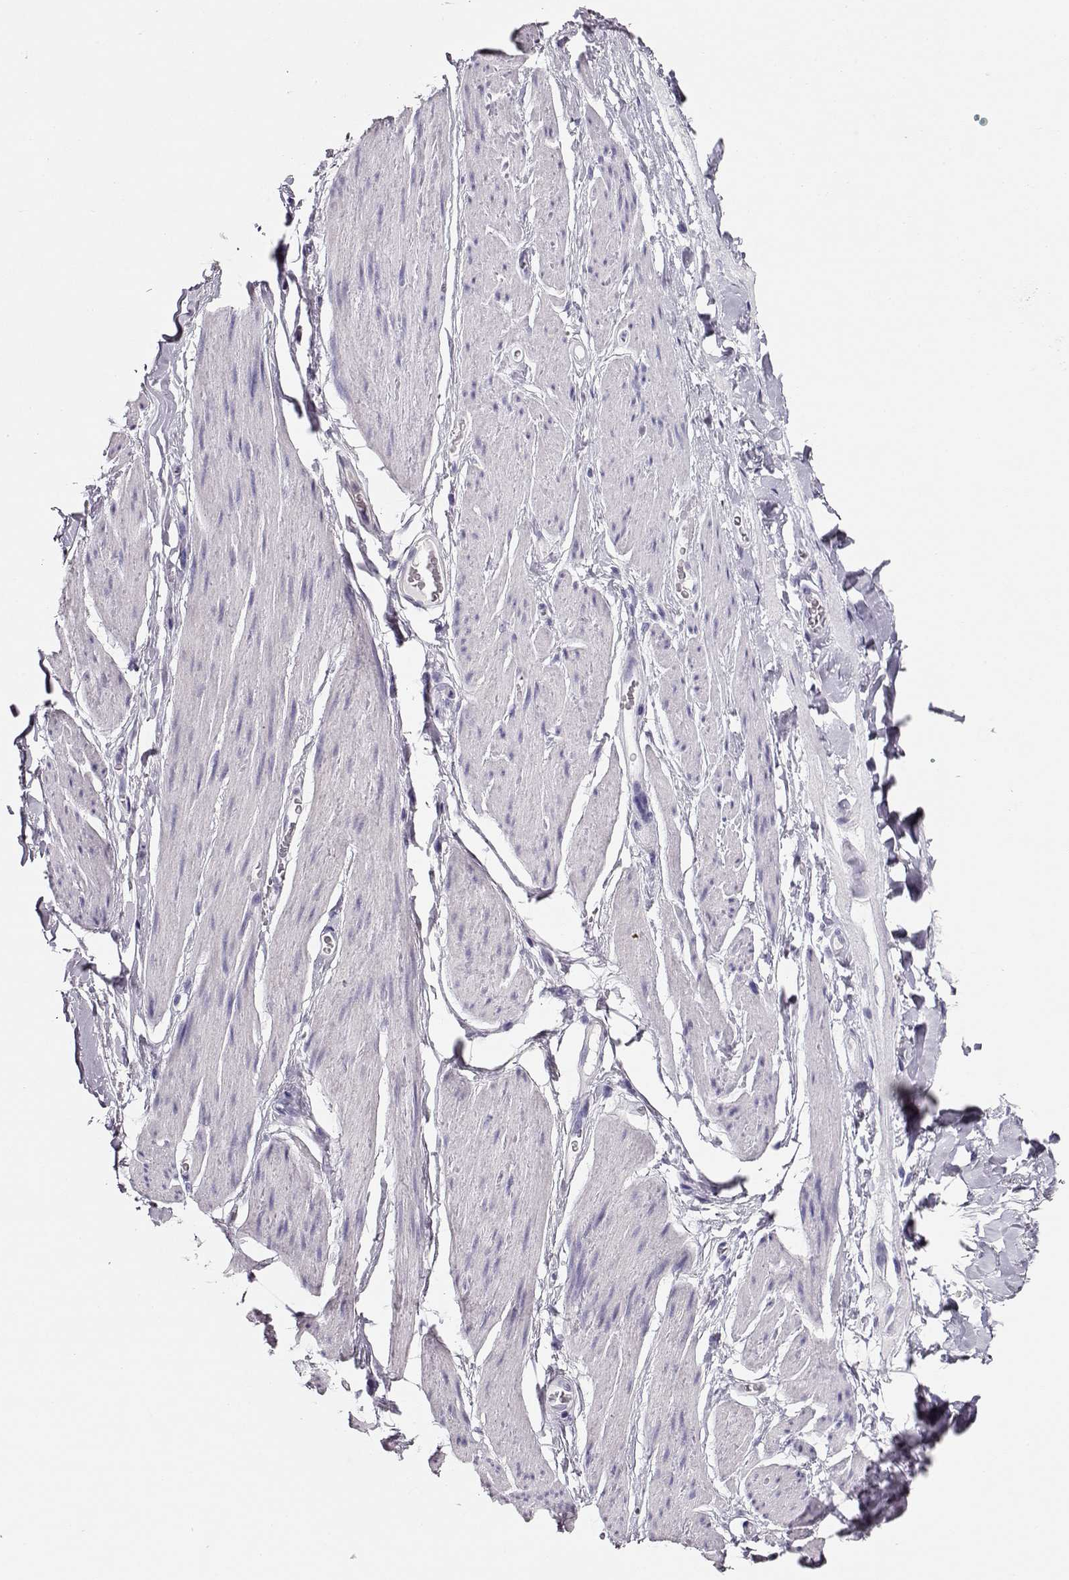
{"staining": {"intensity": "negative", "quantity": "none", "location": "none"}, "tissue": "adipose tissue", "cell_type": "Adipocytes", "image_type": "normal", "snomed": [{"axis": "morphology", "description": "Normal tissue, NOS"}, {"axis": "topography", "description": "Anal"}, {"axis": "topography", "description": "Peripheral nerve tissue"}], "caption": "Immunohistochemistry (IHC) of normal human adipose tissue demonstrates no expression in adipocytes.", "gene": "CRX", "patient": {"sex": "male", "age": 53}}